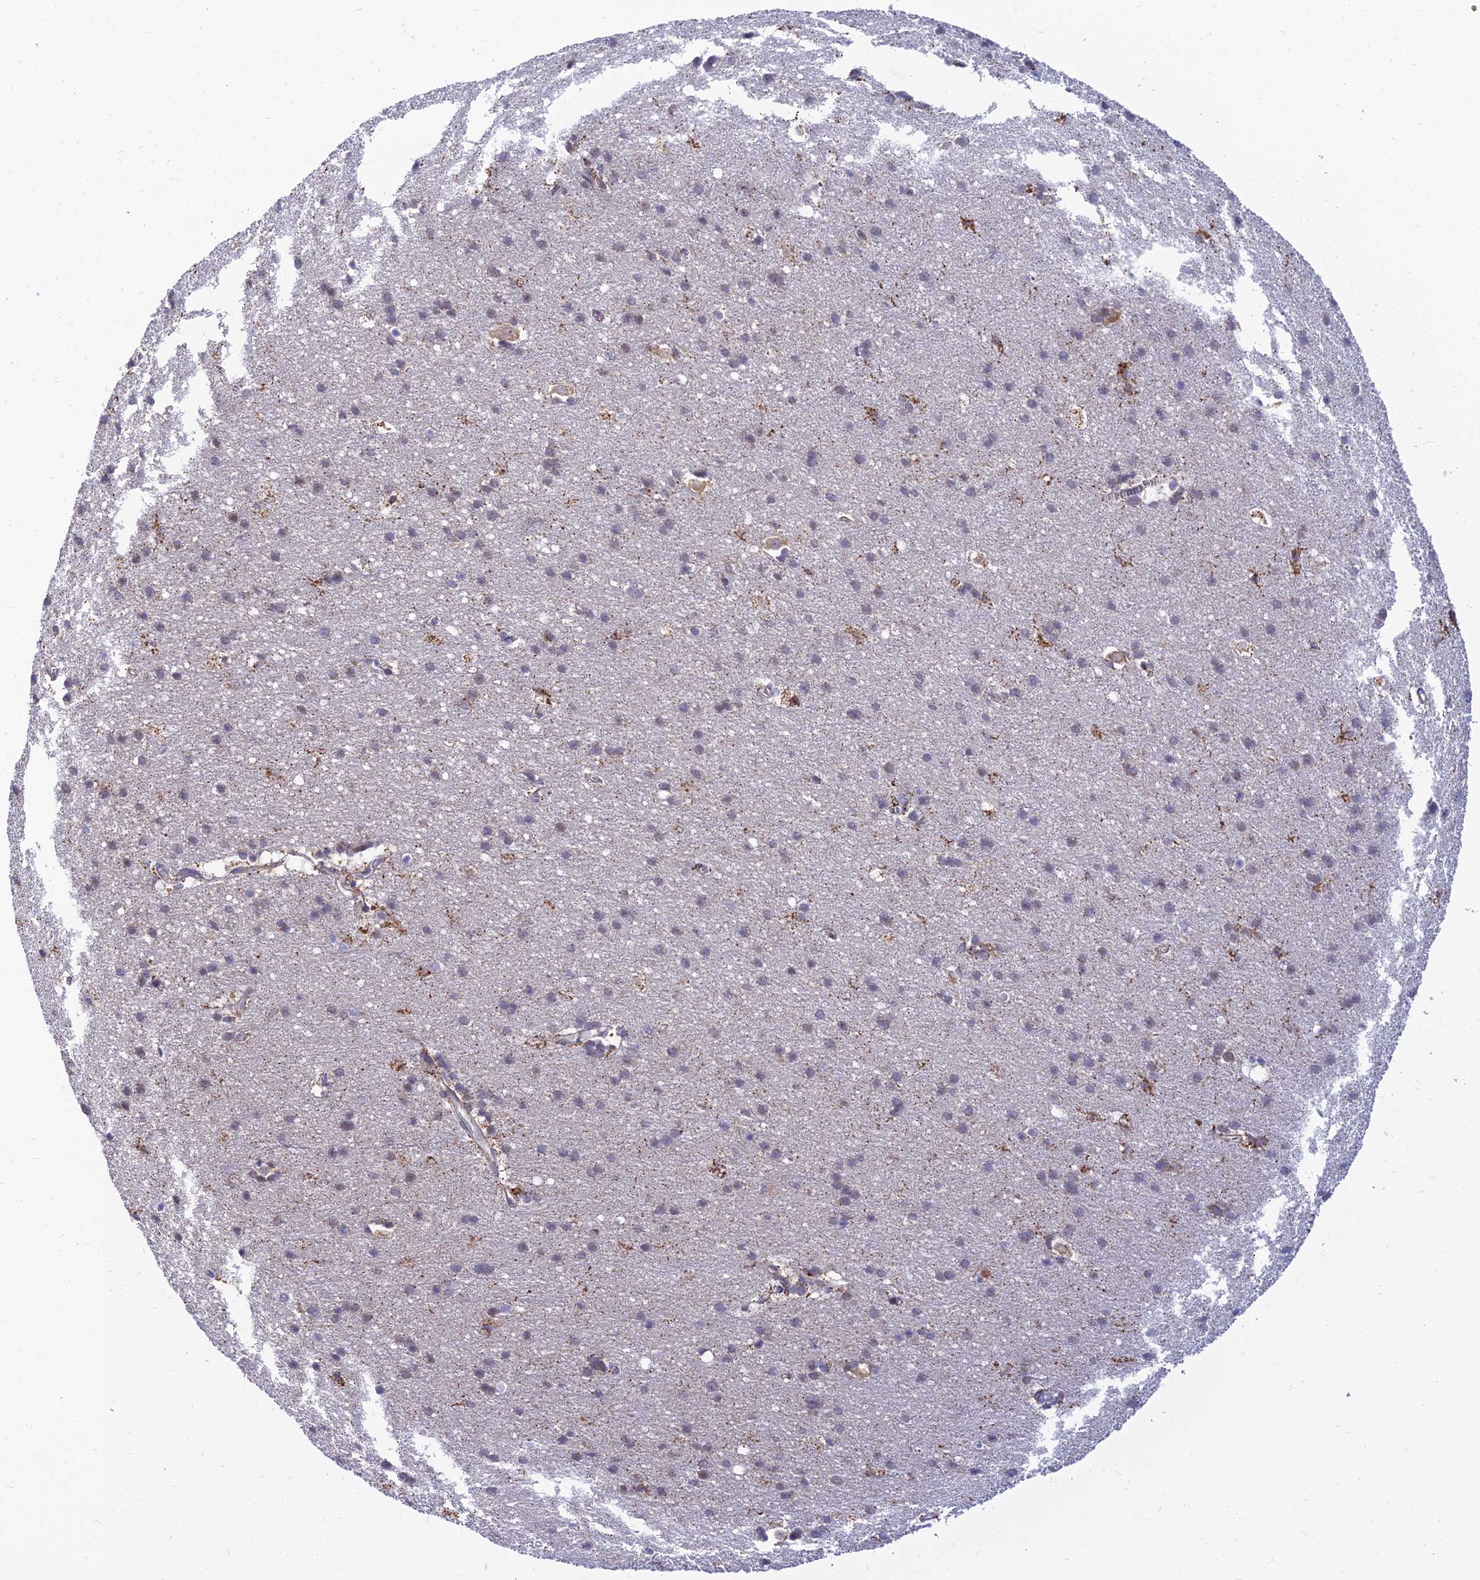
{"staining": {"intensity": "weak", "quantity": "25%-75%", "location": "cytoplasmic/membranous"}, "tissue": "cerebral cortex", "cell_type": "Endothelial cells", "image_type": "normal", "snomed": [{"axis": "morphology", "description": "Normal tissue, NOS"}, {"axis": "topography", "description": "Cerebral cortex"}], "caption": "Immunohistochemistry of unremarkable cerebral cortex displays low levels of weak cytoplasmic/membranous staining in approximately 25%-75% of endothelial cells. (Stains: DAB (3,3'-diaminobenzidine) in brown, nuclei in blue, Microscopy: brightfield microscopy at high magnification).", "gene": "CCT6A", "patient": {"sex": "male", "age": 54}}